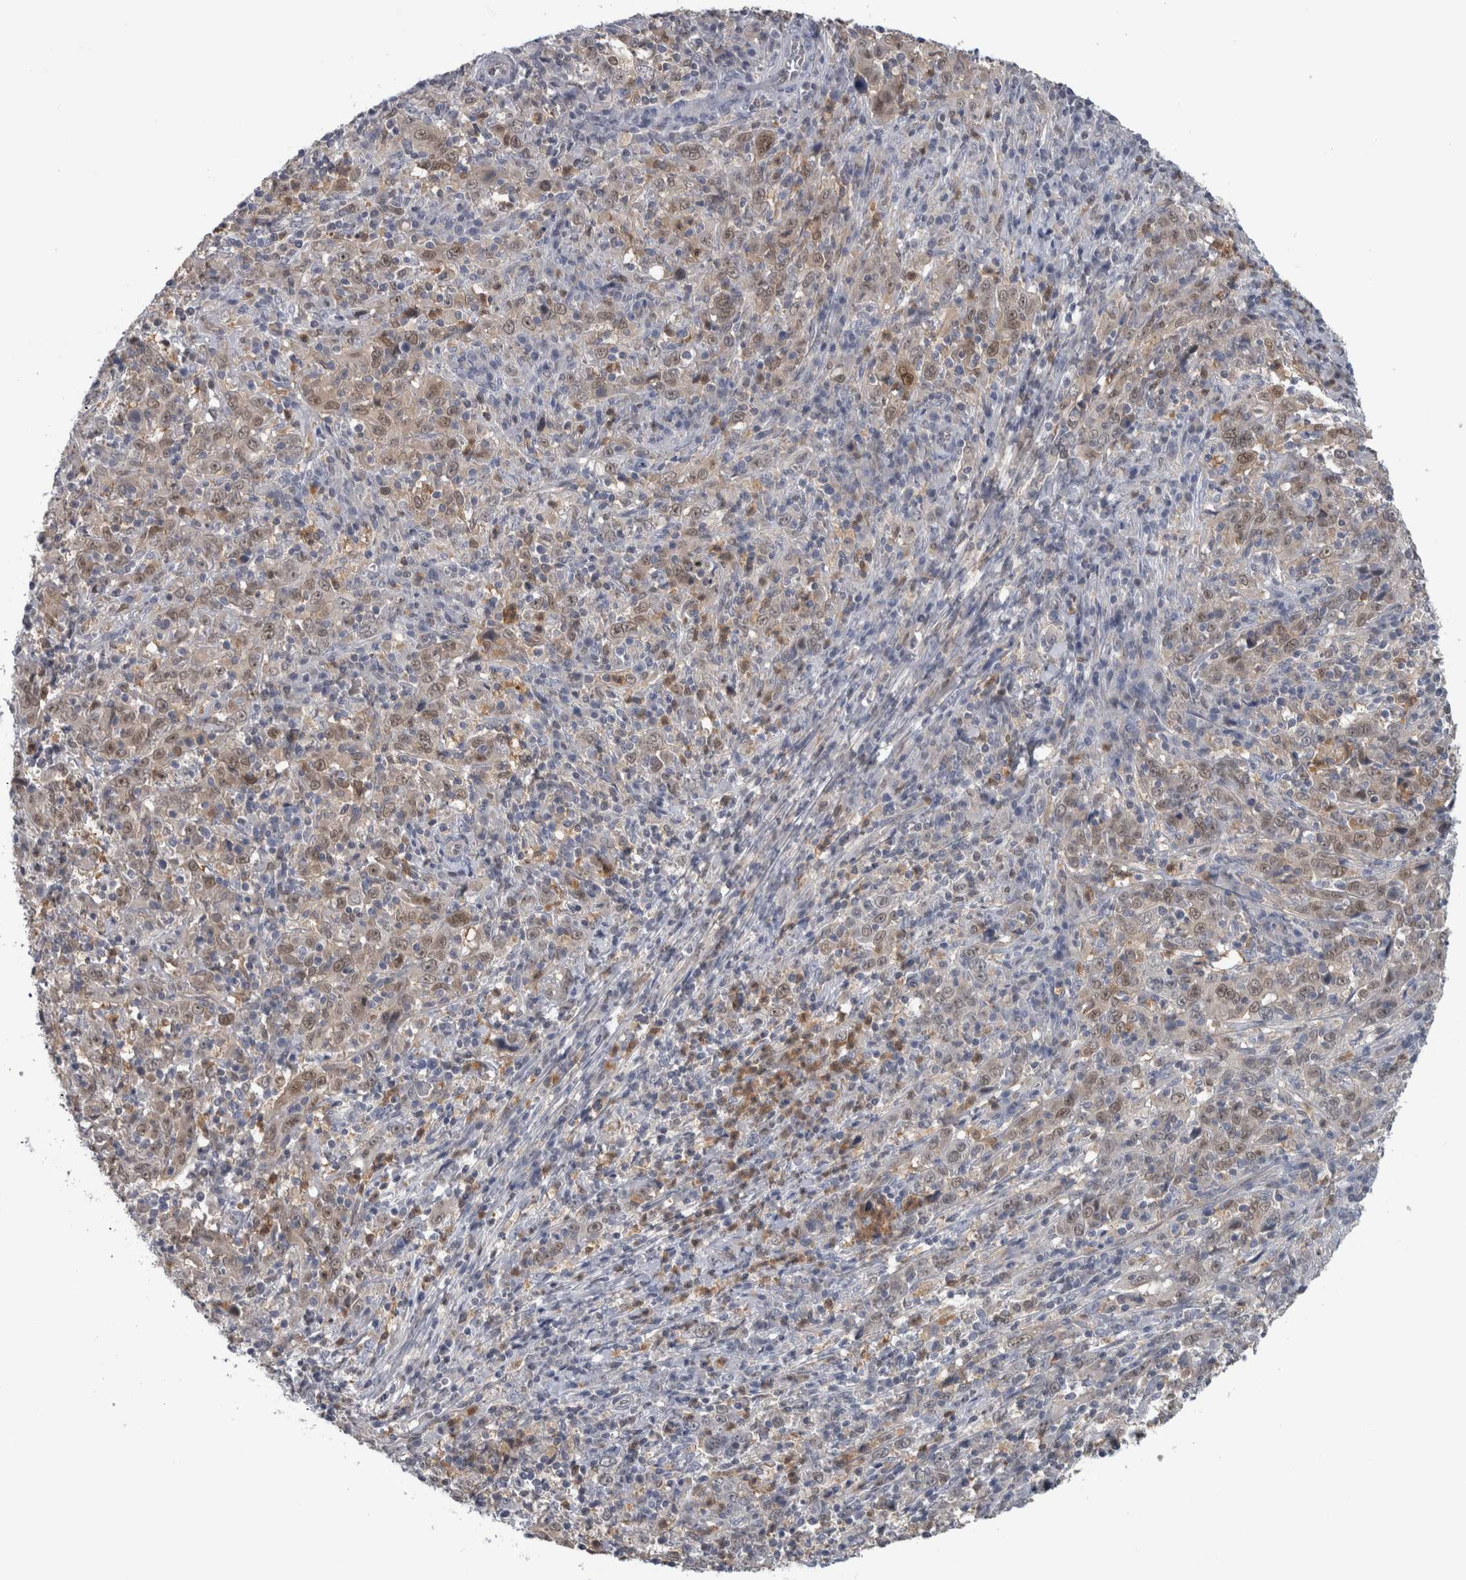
{"staining": {"intensity": "moderate", "quantity": "25%-75%", "location": "nuclear"}, "tissue": "cervical cancer", "cell_type": "Tumor cells", "image_type": "cancer", "snomed": [{"axis": "morphology", "description": "Squamous cell carcinoma, NOS"}, {"axis": "topography", "description": "Cervix"}], "caption": "Protein staining reveals moderate nuclear positivity in approximately 25%-75% of tumor cells in cervical cancer (squamous cell carcinoma). The staining was performed using DAB to visualize the protein expression in brown, while the nuclei were stained in blue with hematoxylin (Magnification: 20x).", "gene": "NAPRT", "patient": {"sex": "female", "age": 46}}